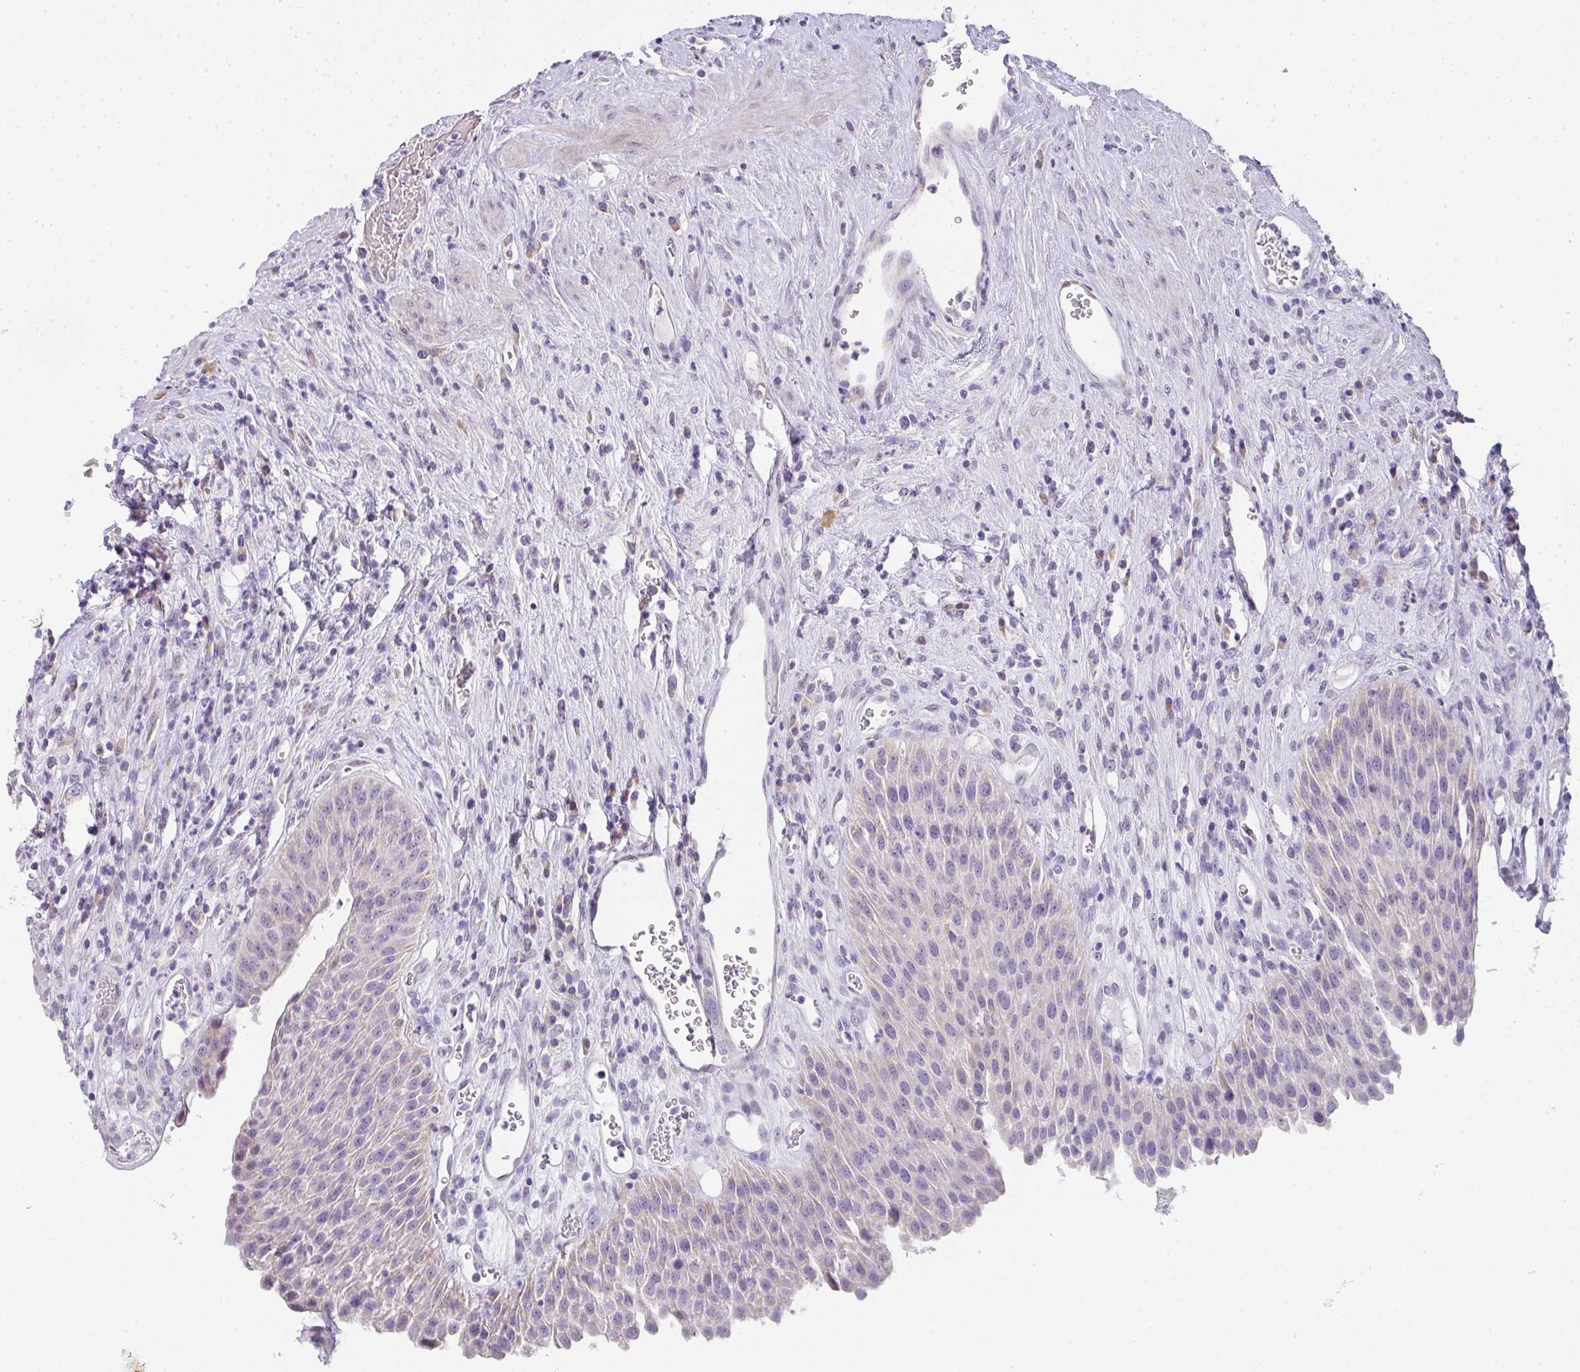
{"staining": {"intensity": "weak", "quantity": "25%-75%", "location": "cytoplasmic/membranous"}, "tissue": "urinary bladder", "cell_type": "Urothelial cells", "image_type": "normal", "snomed": [{"axis": "morphology", "description": "Normal tissue, NOS"}, {"axis": "topography", "description": "Urinary bladder"}], "caption": "High-magnification brightfield microscopy of unremarkable urinary bladder stained with DAB (3,3'-diaminobenzidine) (brown) and counterstained with hematoxylin (blue). urothelial cells exhibit weak cytoplasmic/membranous expression is appreciated in about25%-75% of cells.", "gene": "CACNA1S", "patient": {"sex": "female", "age": 56}}